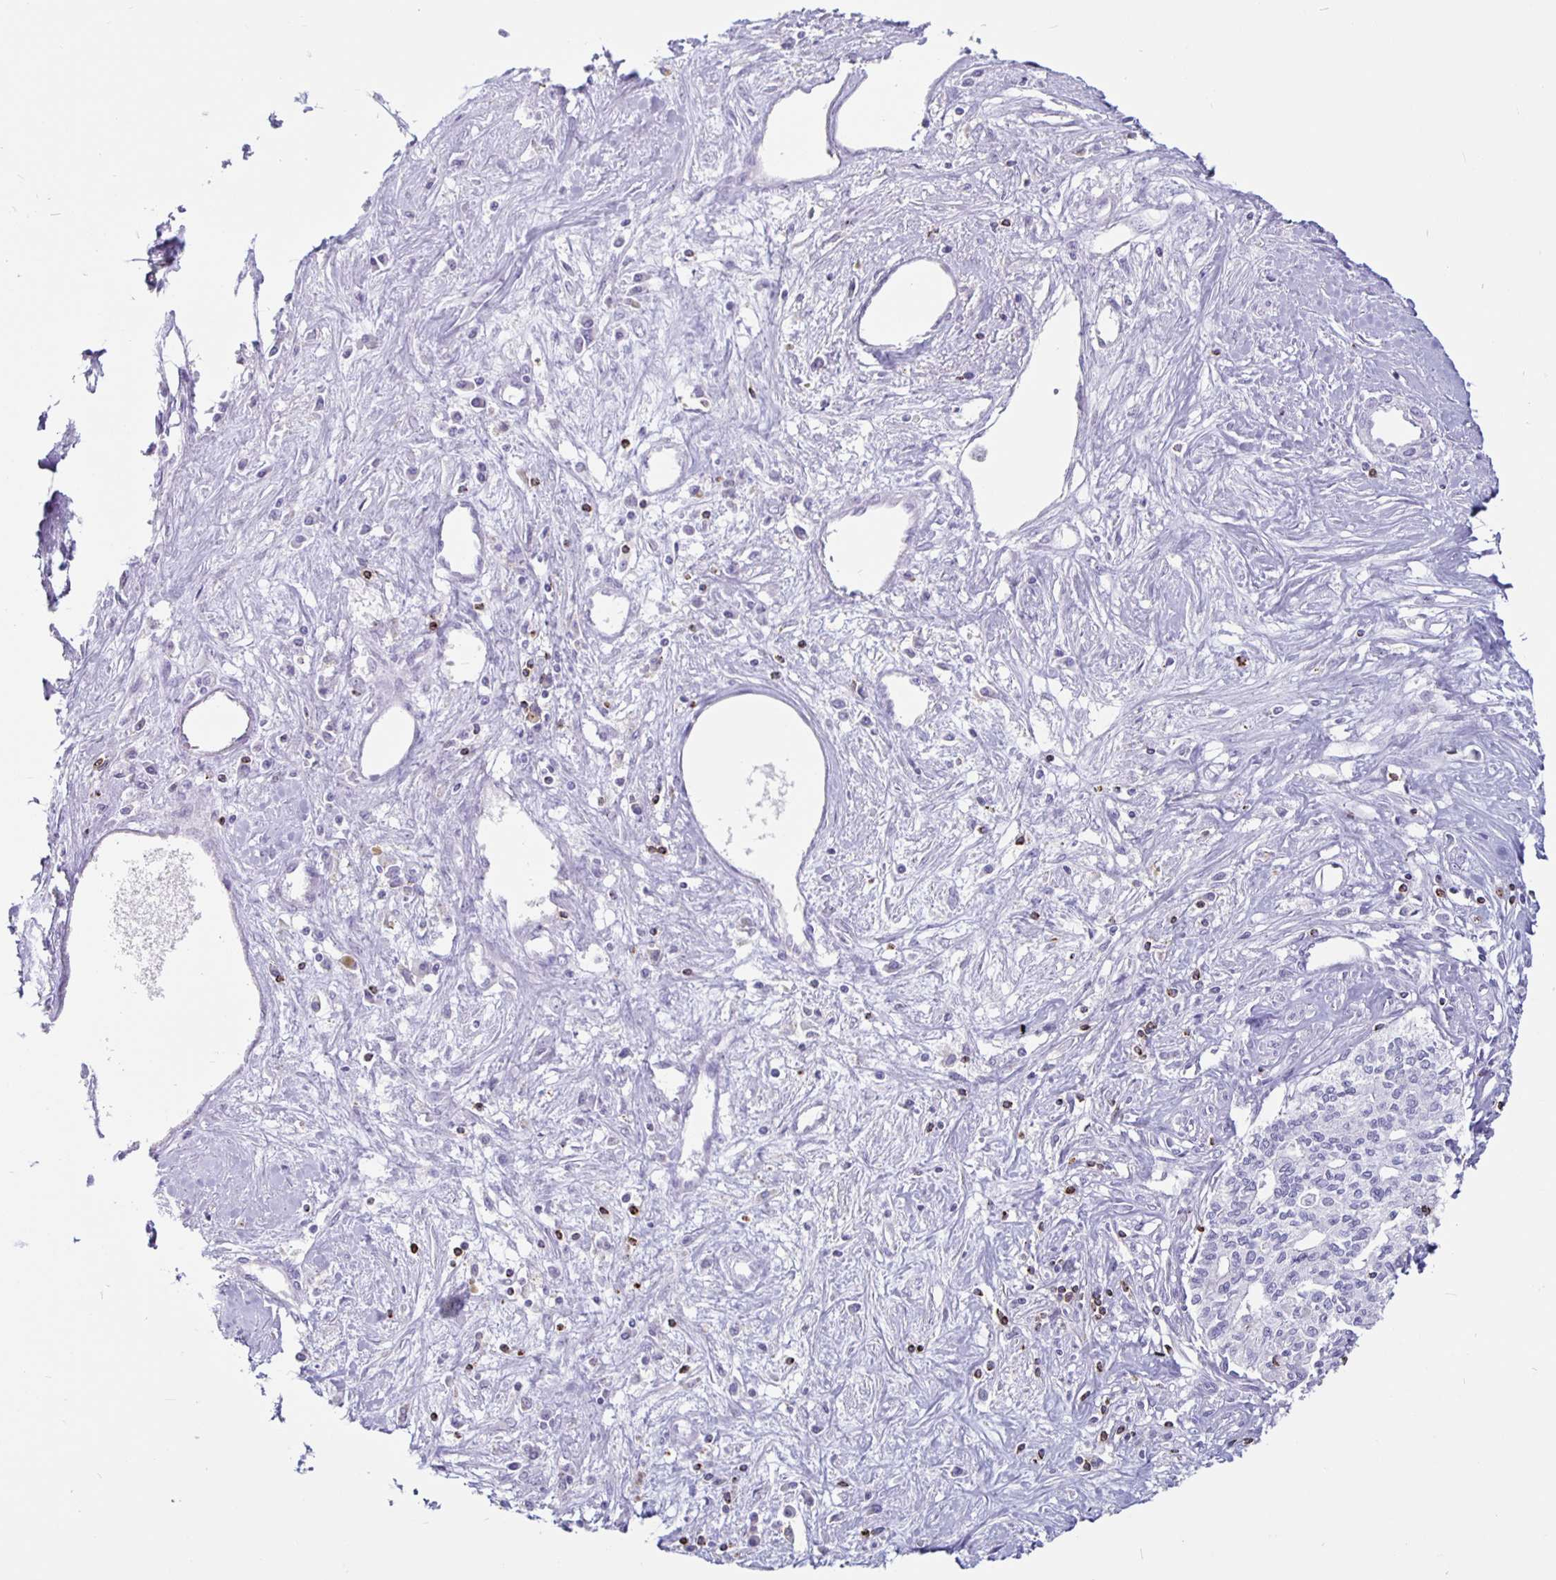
{"staining": {"intensity": "negative", "quantity": "none", "location": "none"}, "tissue": "liver cancer", "cell_type": "Tumor cells", "image_type": "cancer", "snomed": [{"axis": "morphology", "description": "Cholangiocarcinoma"}, {"axis": "topography", "description": "Liver"}], "caption": "DAB (3,3'-diaminobenzidine) immunohistochemical staining of human liver cholangiocarcinoma displays no significant positivity in tumor cells.", "gene": "GZMK", "patient": {"sex": "female", "age": 61}}